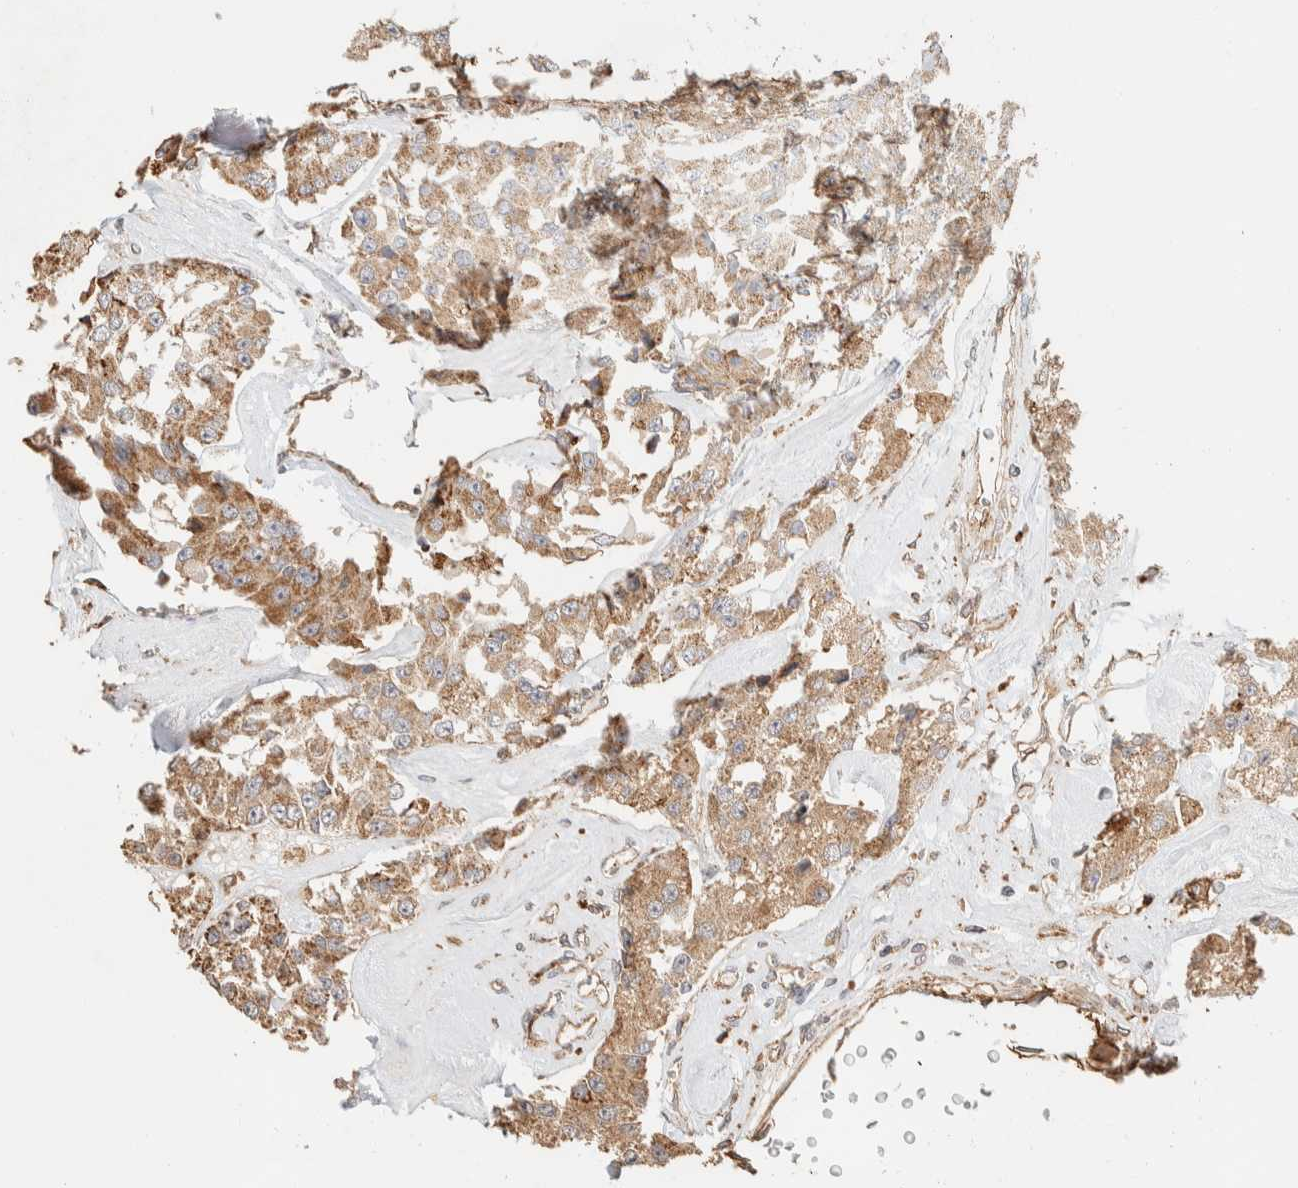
{"staining": {"intensity": "moderate", "quantity": ">75%", "location": "cytoplasmic/membranous"}, "tissue": "carcinoid", "cell_type": "Tumor cells", "image_type": "cancer", "snomed": [{"axis": "morphology", "description": "Carcinoid, malignant, NOS"}, {"axis": "topography", "description": "Pancreas"}], "caption": "Malignant carcinoid stained with immunohistochemistry (IHC) shows moderate cytoplasmic/membranous expression in approximately >75% of tumor cells. (DAB (3,3'-diaminobenzidine) IHC, brown staining for protein, blue staining for nuclei).", "gene": "KIF9", "patient": {"sex": "male", "age": 41}}